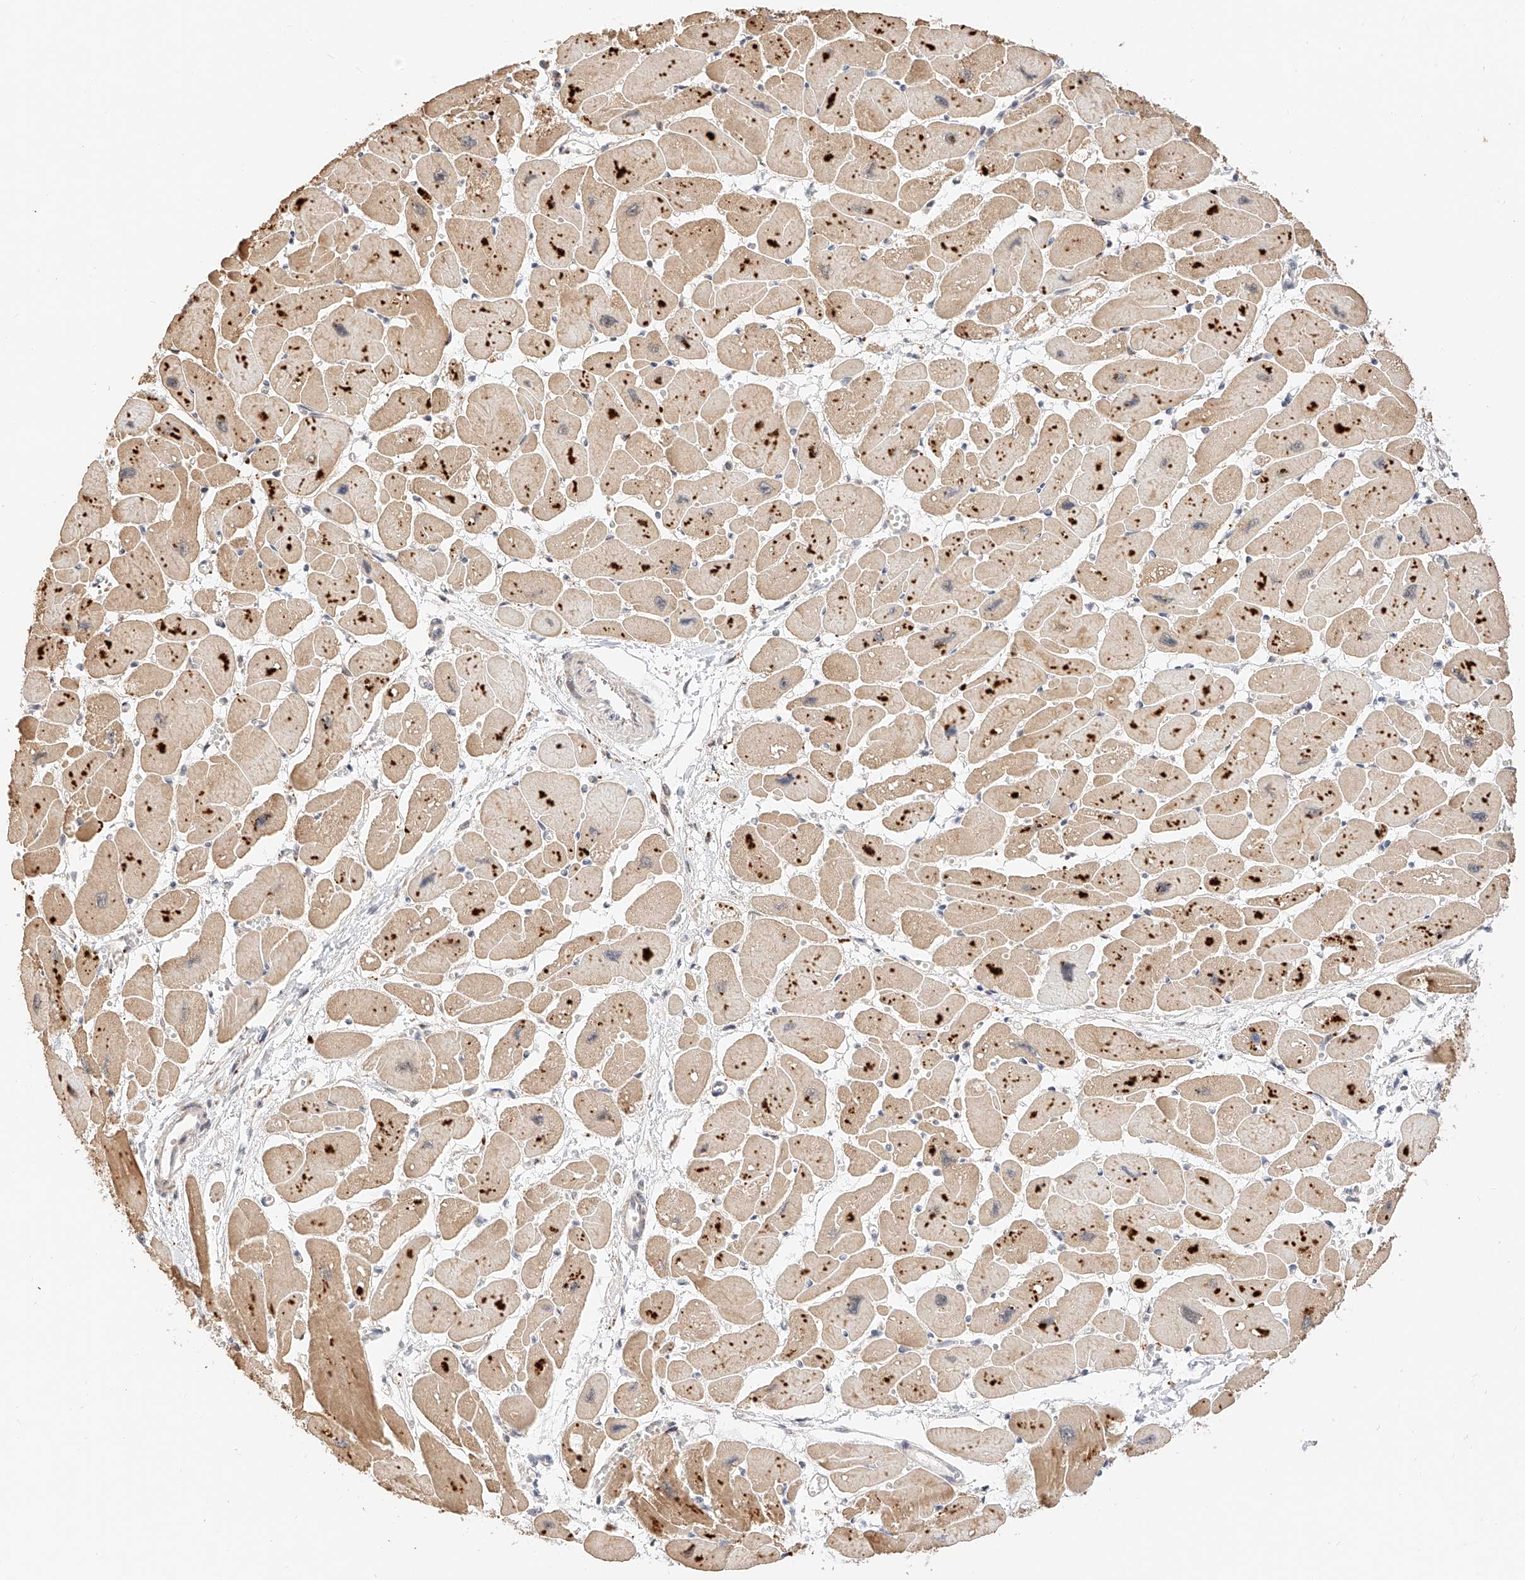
{"staining": {"intensity": "moderate", "quantity": ">75%", "location": "cytoplasmic/membranous"}, "tissue": "heart muscle", "cell_type": "Cardiomyocytes", "image_type": "normal", "snomed": [{"axis": "morphology", "description": "Normal tissue, NOS"}, {"axis": "topography", "description": "Heart"}], "caption": "Protein staining exhibits moderate cytoplasmic/membranous staining in approximately >75% of cardiomyocytes in benign heart muscle.", "gene": "EIF4H", "patient": {"sex": "female", "age": 54}}